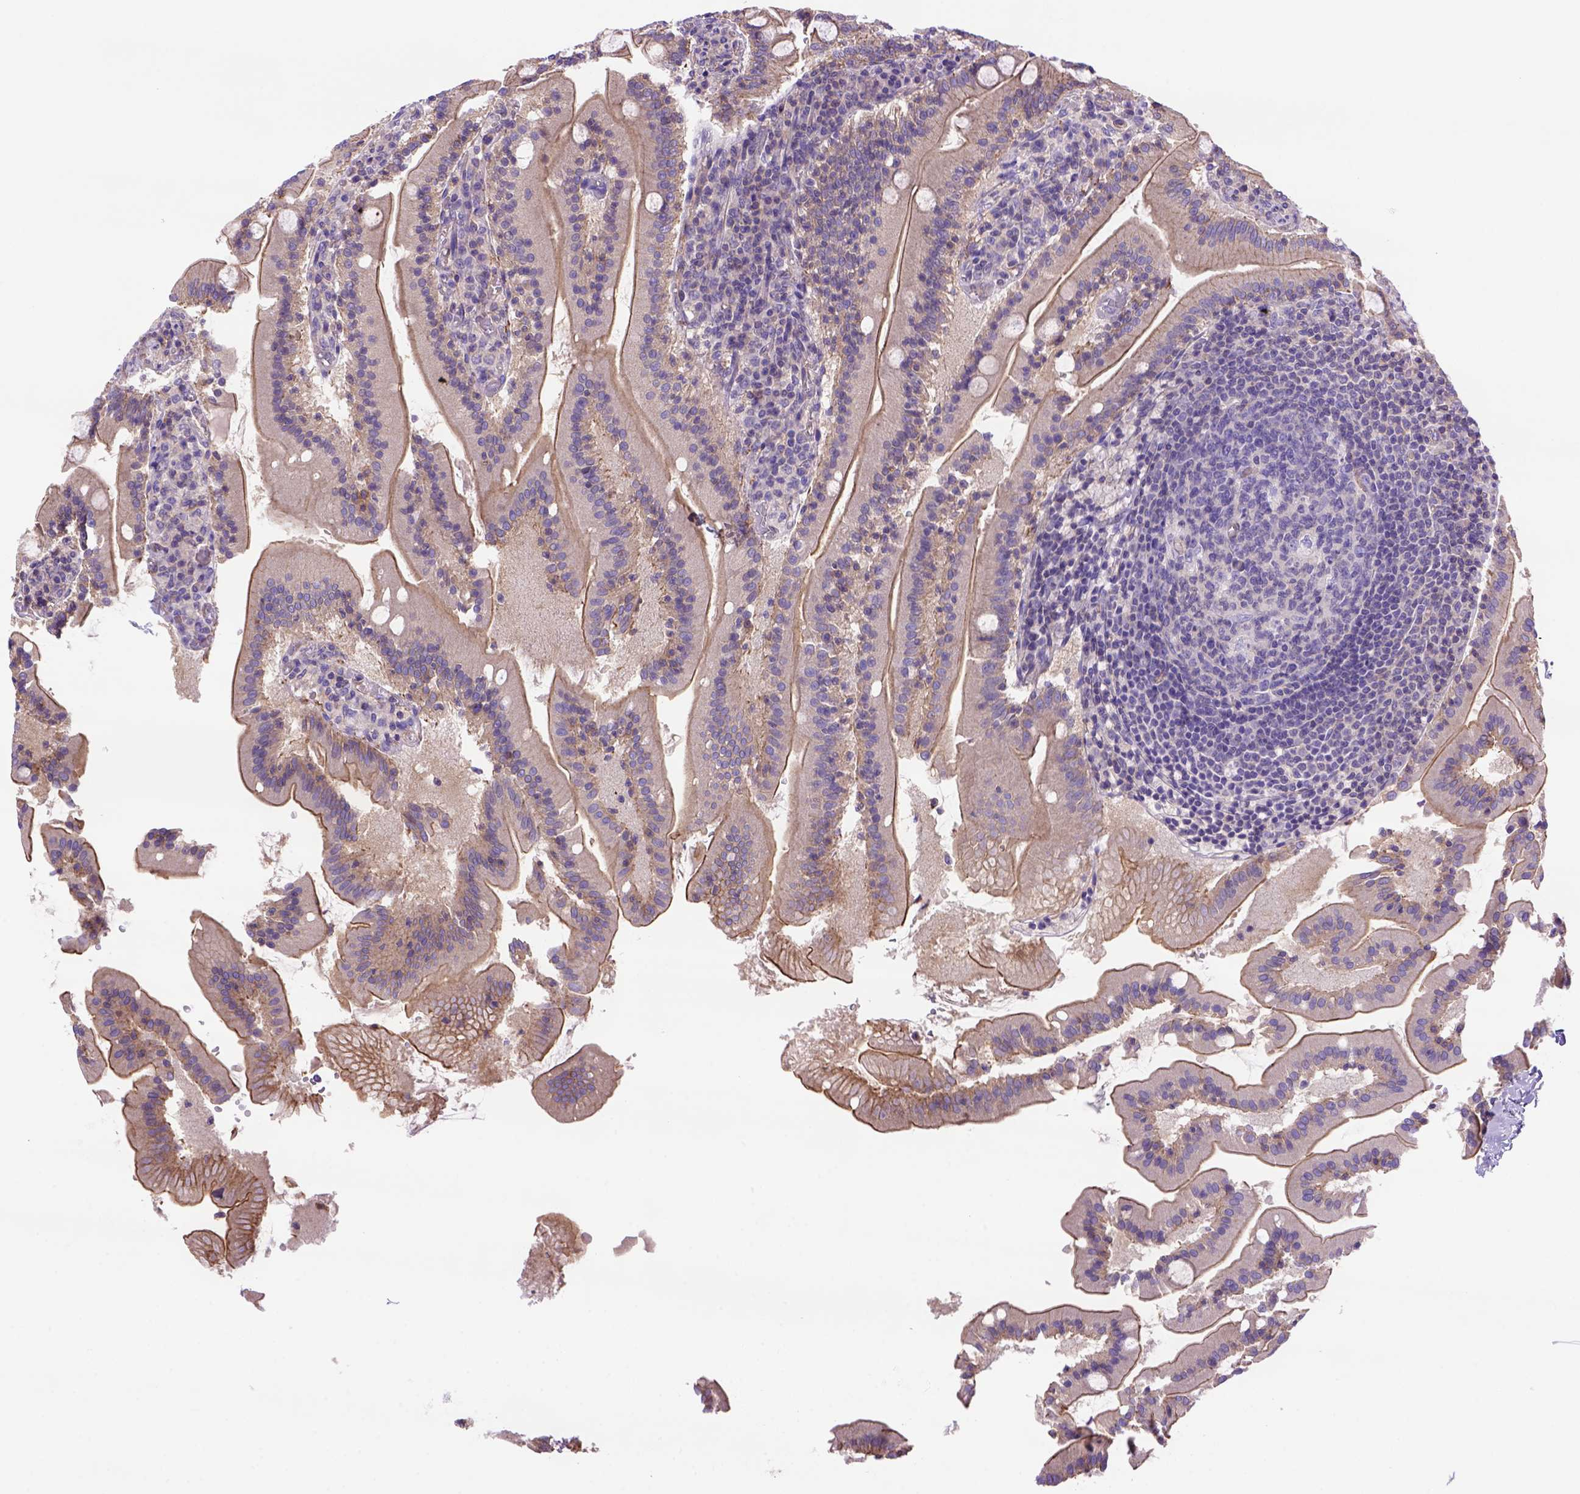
{"staining": {"intensity": "strong", "quantity": ">75%", "location": "cytoplasmic/membranous"}, "tissue": "small intestine", "cell_type": "Glandular cells", "image_type": "normal", "snomed": [{"axis": "morphology", "description": "Normal tissue, NOS"}, {"axis": "topography", "description": "Small intestine"}], "caption": "Immunohistochemical staining of unremarkable small intestine exhibits >75% levels of strong cytoplasmic/membranous protein positivity in about >75% of glandular cells. The staining is performed using DAB brown chromogen to label protein expression. The nuclei are counter-stained blue using hematoxylin.", "gene": "PEX12", "patient": {"sex": "male", "age": 37}}